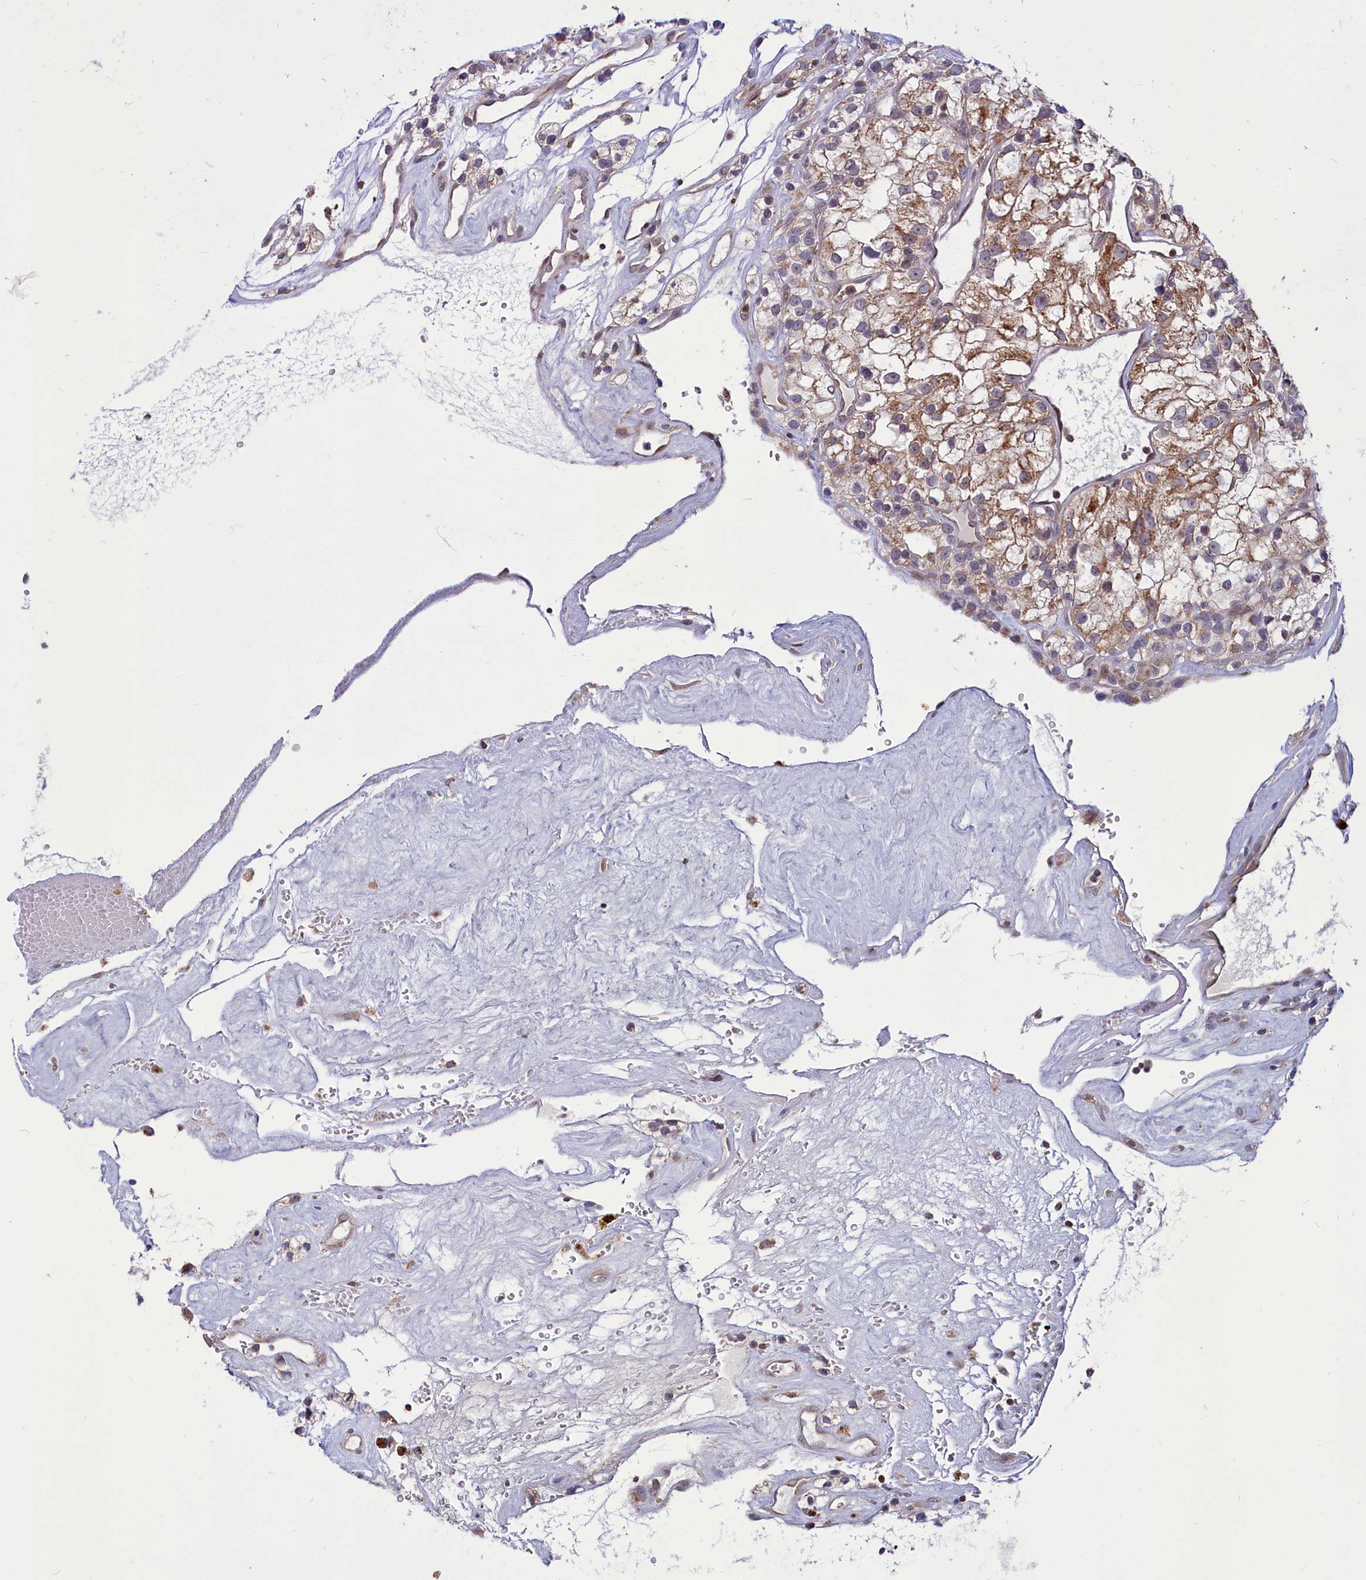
{"staining": {"intensity": "moderate", "quantity": "25%-75%", "location": "cytoplasmic/membranous"}, "tissue": "renal cancer", "cell_type": "Tumor cells", "image_type": "cancer", "snomed": [{"axis": "morphology", "description": "Adenocarcinoma, NOS"}, {"axis": "topography", "description": "Kidney"}], "caption": "This is an image of immunohistochemistry staining of renal adenocarcinoma, which shows moderate staining in the cytoplasmic/membranous of tumor cells.", "gene": "PHC3", "patient": {"sex": "female", "age": 57}}